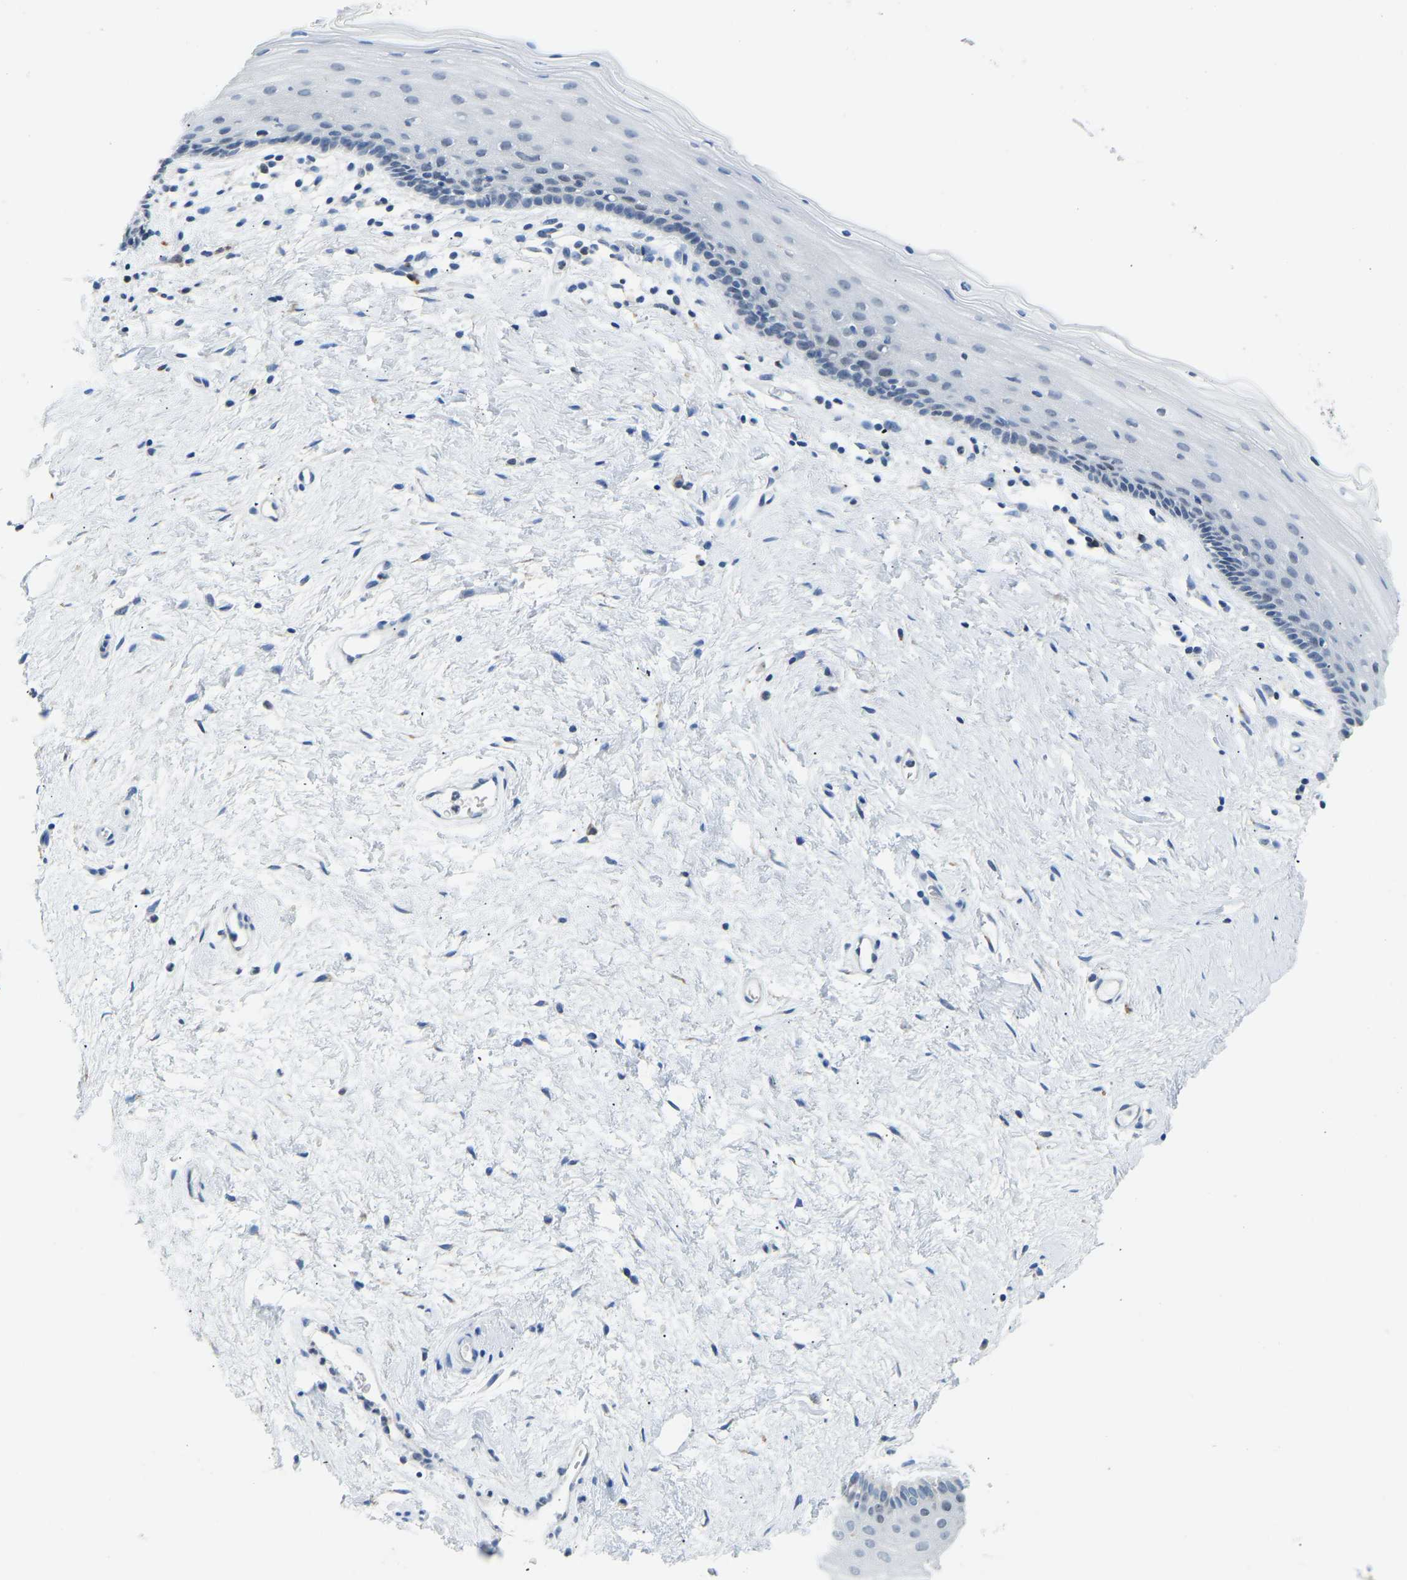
{"staining": {"intensity": "weak", "quantity": "<25%", "location": "nuclear"}, "tissue": "vagina", "cell_type": "Squamous epithelial cells", "image_type": "normal", "snomed": [{"axis": "morphology", "description": "Normal tissue, NOS"}, {"axis": "topography", "description": "Vagina"}], "caption": "A photomicrograph of vagina stained for a protein reveals no brown staining in squamous epithelial cells. (DAB (3,3'-diaminobenzidine) IHC with hematoxylin counter stain).", "gene": "VRK1", "patient": {"sex": "female", "age": 44}}